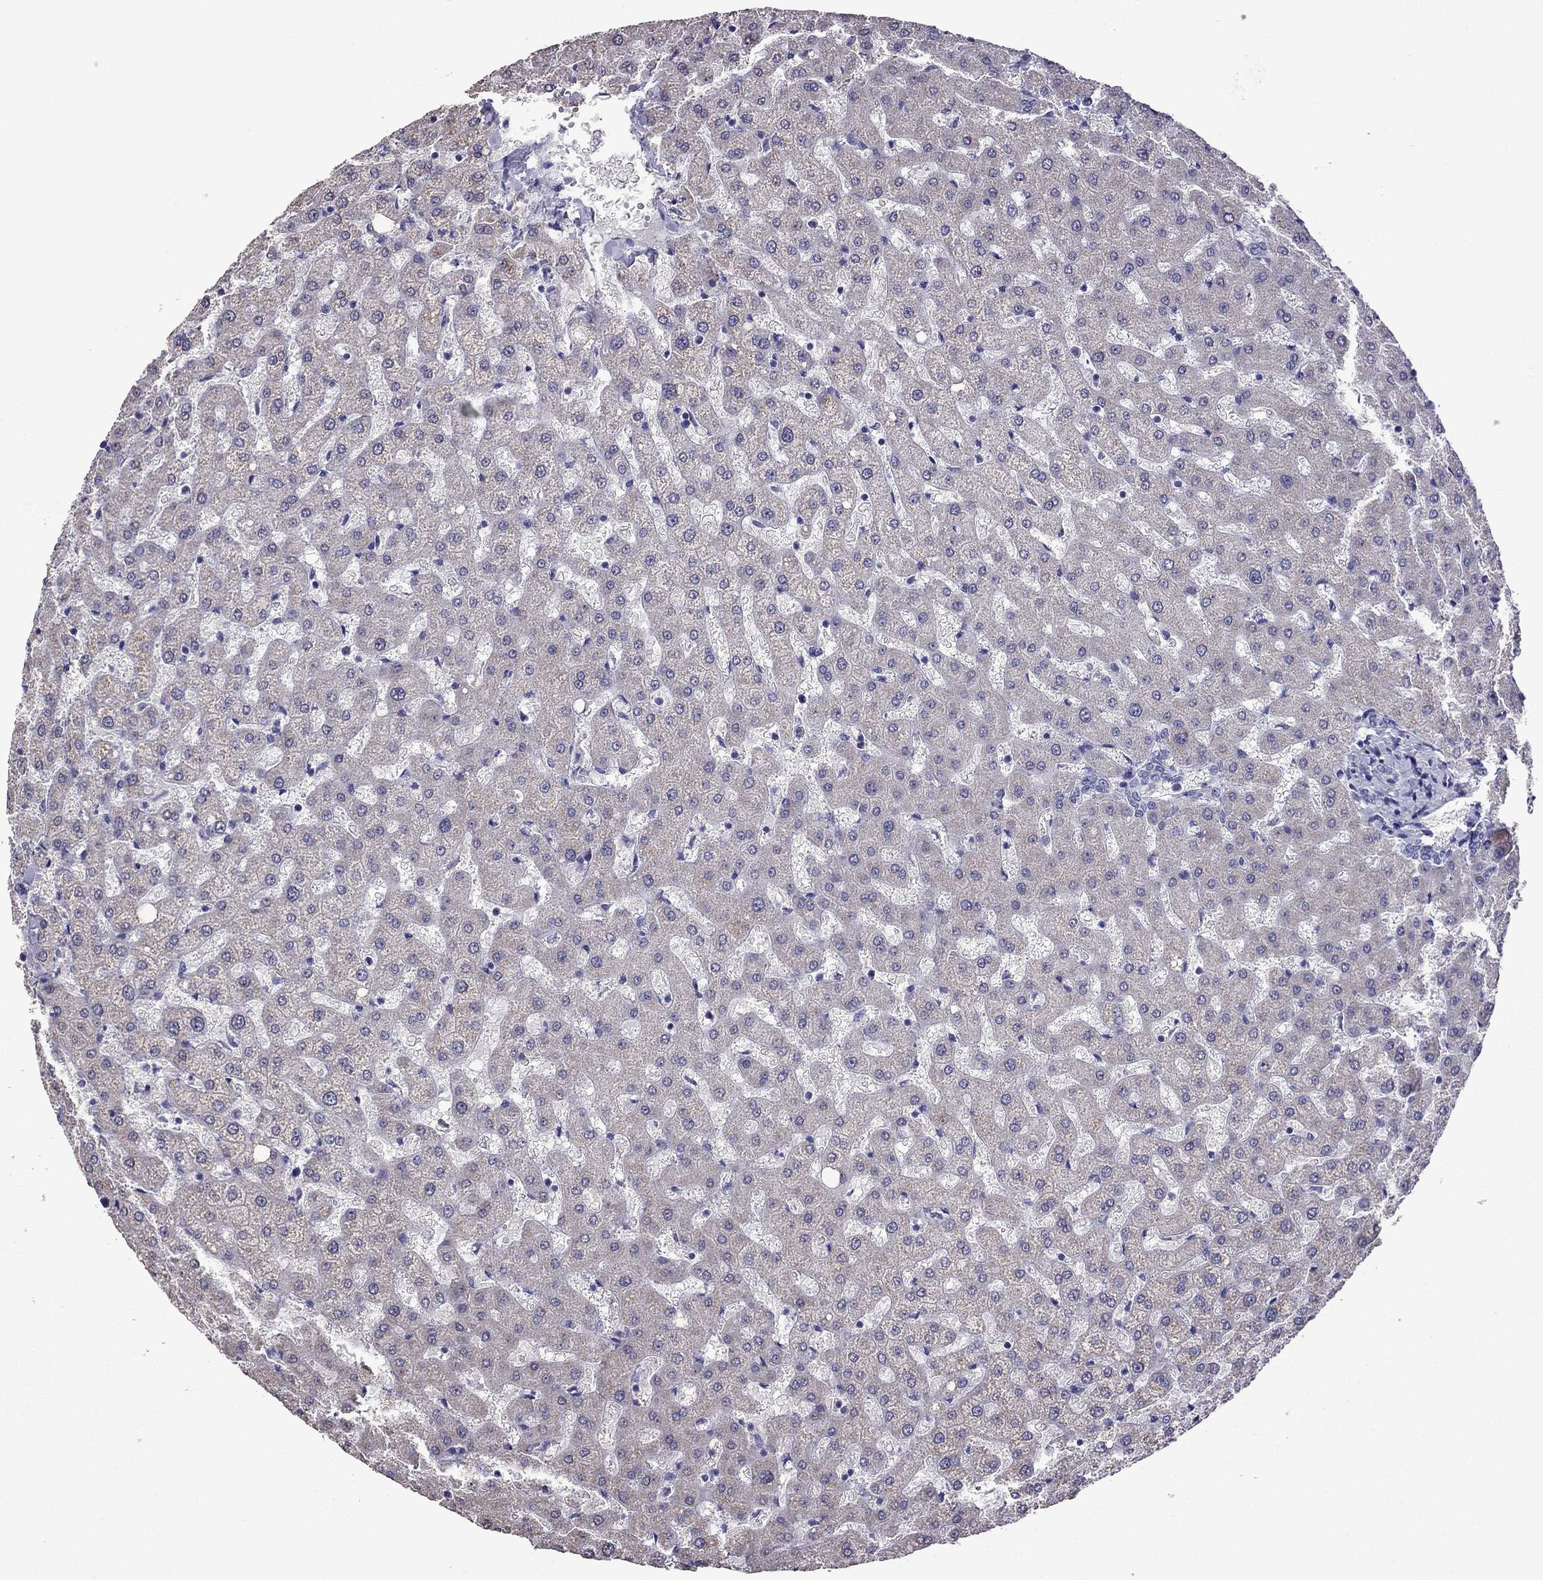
{"staining": {"intensity": "negative", "quantity": "none", "location": "none"}, "tissue": "liver", "cell_type": "Cholangiocytes", "image_type": "normal", "snomed": [{"axis": "morphology", "description": "Normal tissue, NOS"}, {"axis": "topography", "description": "Liver"}], "caption": "Human liver stained for a protein using immunohistochemistry reveals no expression in cholangiocytes.", "gene": "AK5", "patient": {"sex": "female", "age": 50}}